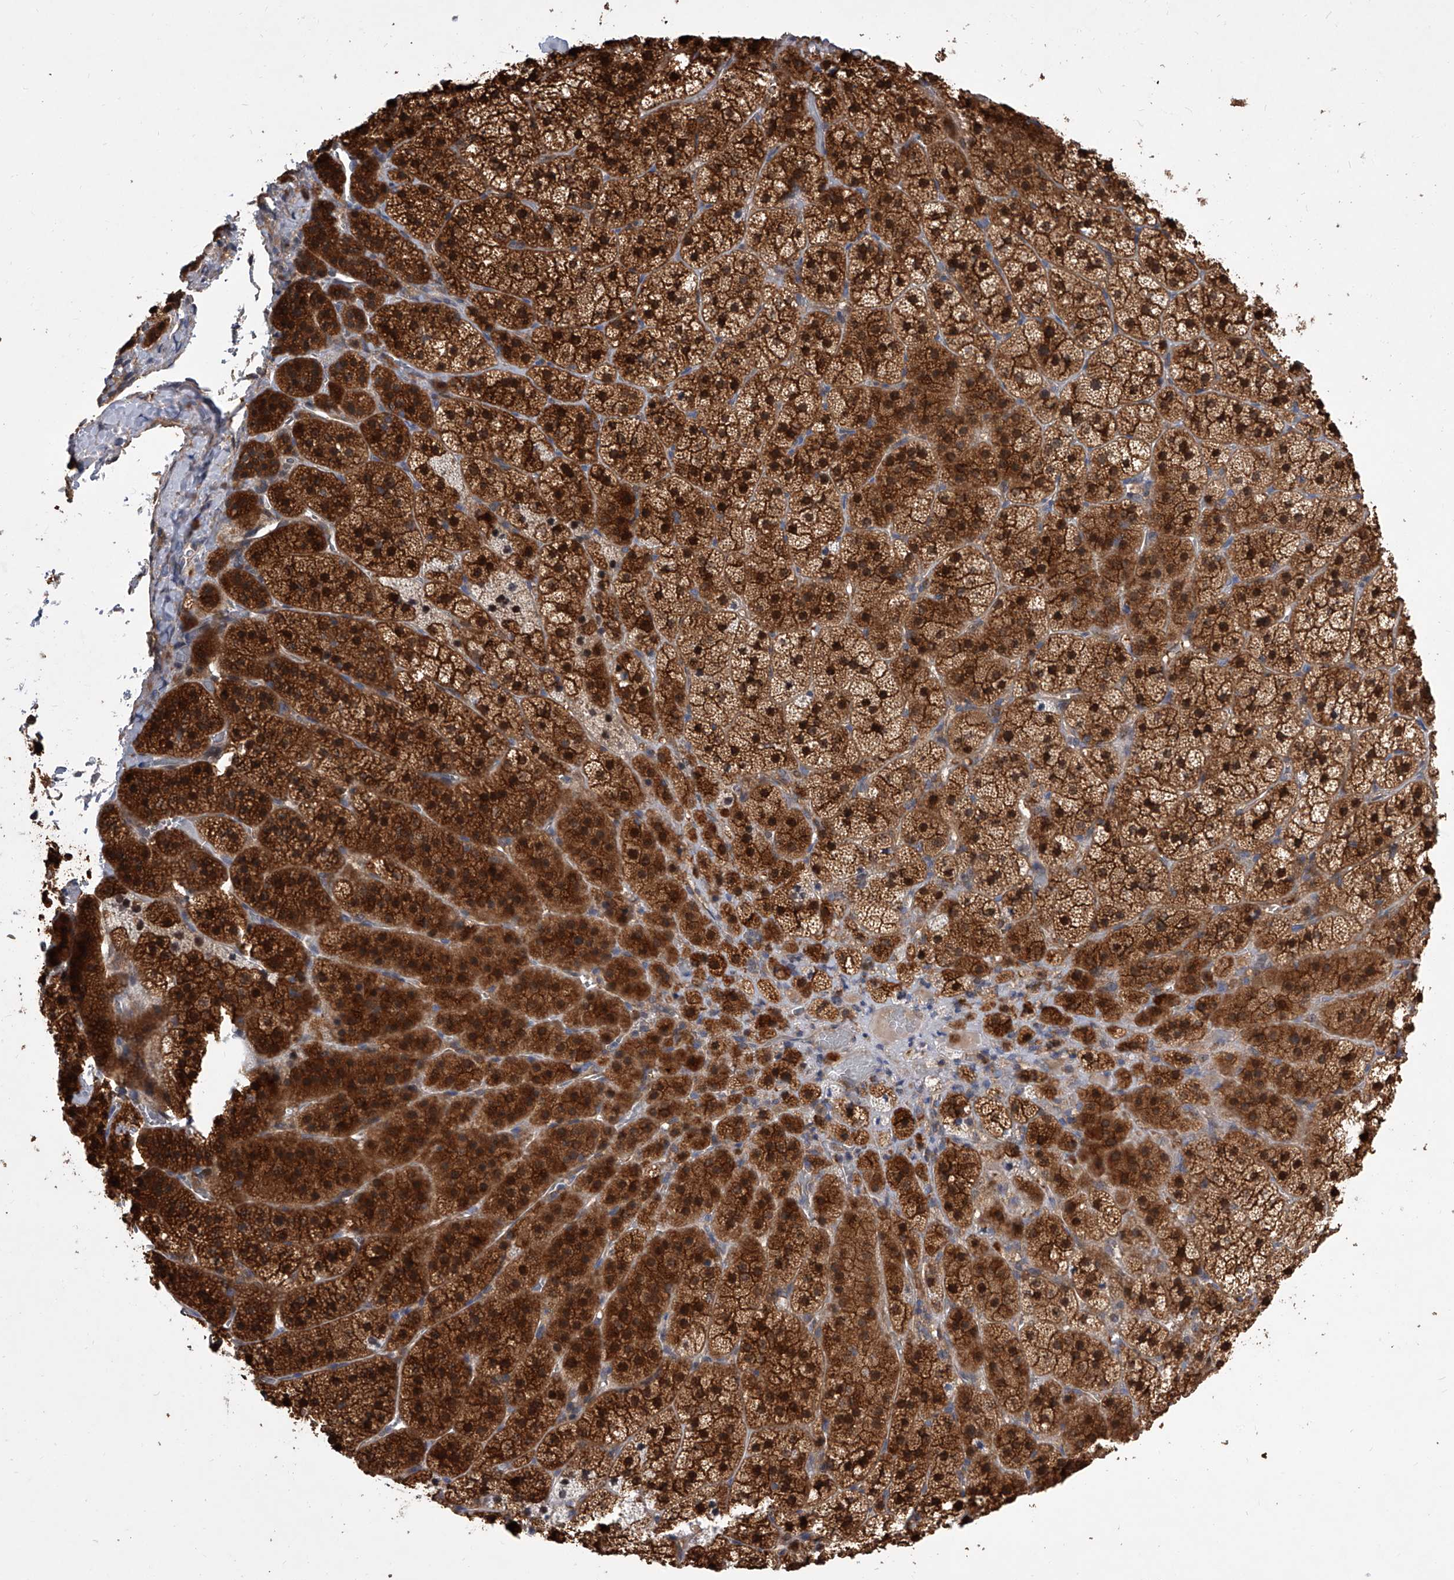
{"staining": {"intensity": "strong", "quantity": ">75%", "location": "cytoplasmic/membranous,nuclear"}, "tissue": "adrenal gland", "cell_type": "Glandular cells", "image_type": "normal", "snomed": [{"axis": "morphology", "description": "Normal tissue, NOS"}, {"axis": "topography", "description": "Adrenal gland"}], "caption": "Strong cytoplasmic/membranous,nuclear expression for a protein is appreciated in approximately >75% of glandular cells of normal adrenal gland using immunohistochemistry.", "gene": "BHLHE23", "patient": {"sex": "female", "age": 44}}